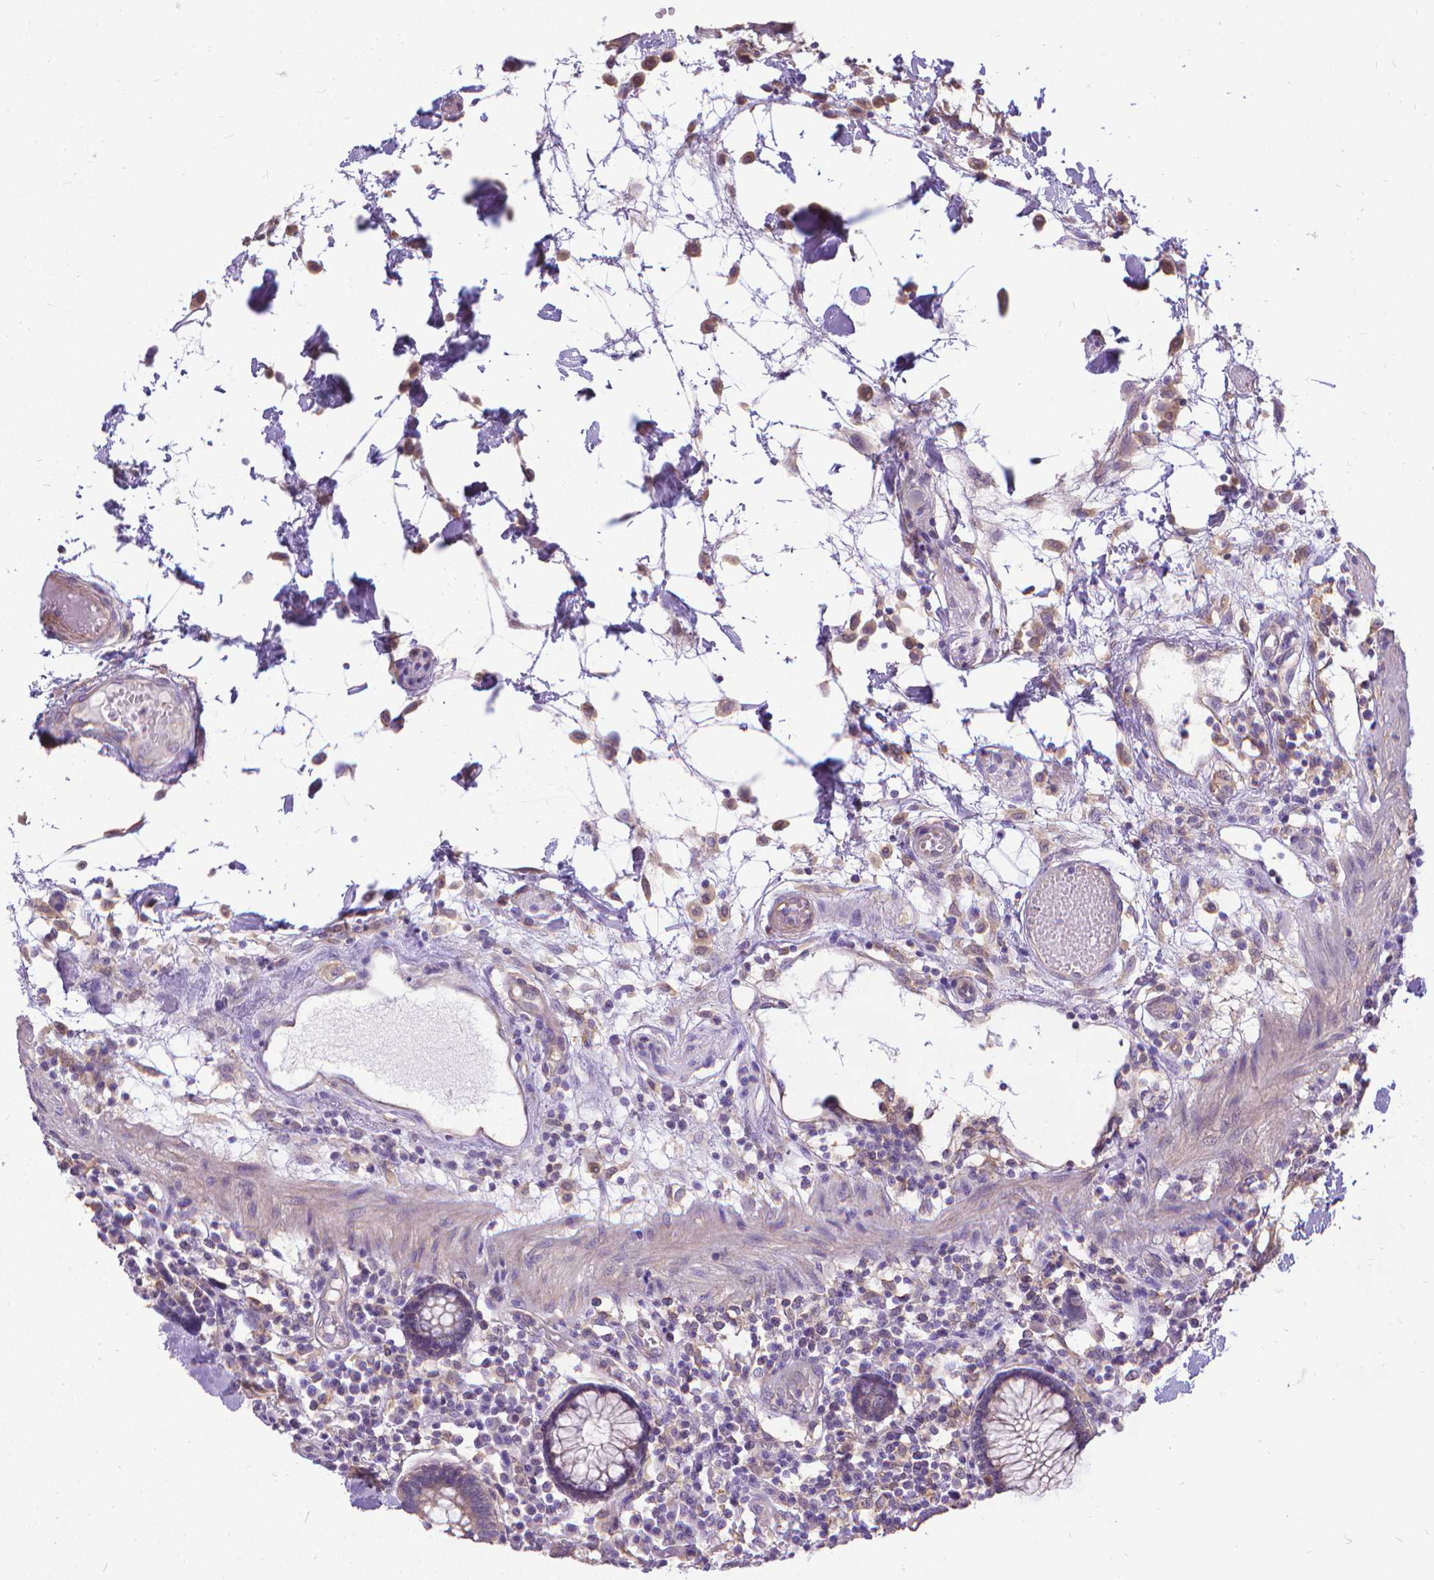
{"staining": {"intensity": "weak", "quantity": "25%-75%", "location": "cytoplasmic/membranous"}, "tissue": "colon", "cell_type": "Endothelial cells", "image_type": "normal", "snomed": [{"axis": "morphology", "description": "Normal tissue, NOS"}, {"axis": "morphology", "description": "Adenocarcinoma, NOS"}, {"axis": "topography", "description": "Colon"}], "caption": "Immunohistochemical staining of unremarkable colon displays low levels of weak cytoplasmic/membranous staining in about 25%-75% of endothelial cells. The protein of interest is shown in brown color, while the nuclei are stained blue.", "gene": "CFAP299", "patient": {"sex": "male", "age": 83}}